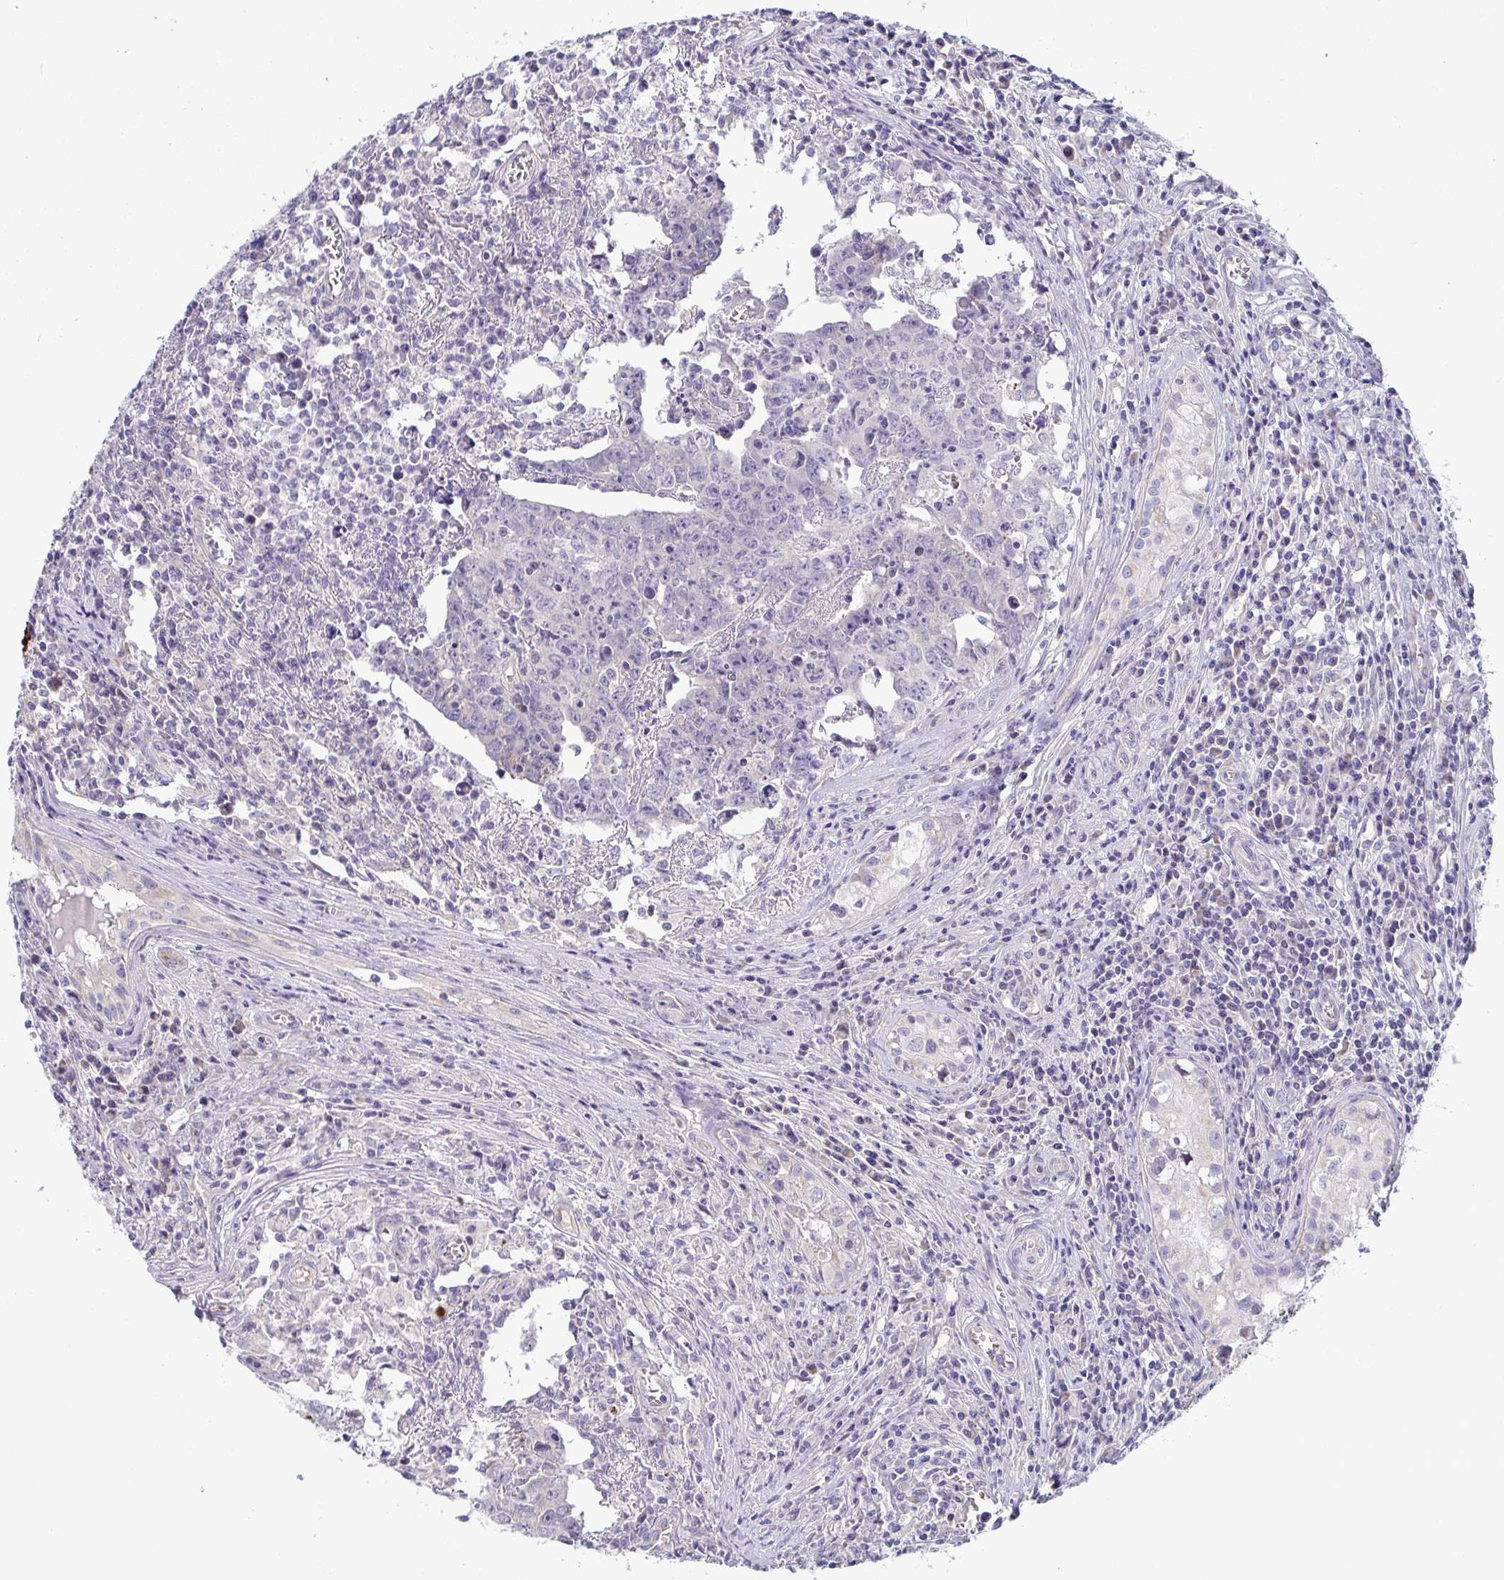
{"staining": {"intensity": "negative", "quantity": "none", "location": "none"}, "tissue": "testis cancer", "cell_type": "Tumor cells", "image_type": "cancer", "snomed": [{"axis": "morphology", "description": "Carcinoma, Embryonal, NOS"}, {"axis": "topography", "description": "Testis"}], "caption": "There is no significant staining in tumor cells of testis cancer (embryonal carcinoma).", "gene": "IL37", "patient": {"sex": "male", "age": 22}}